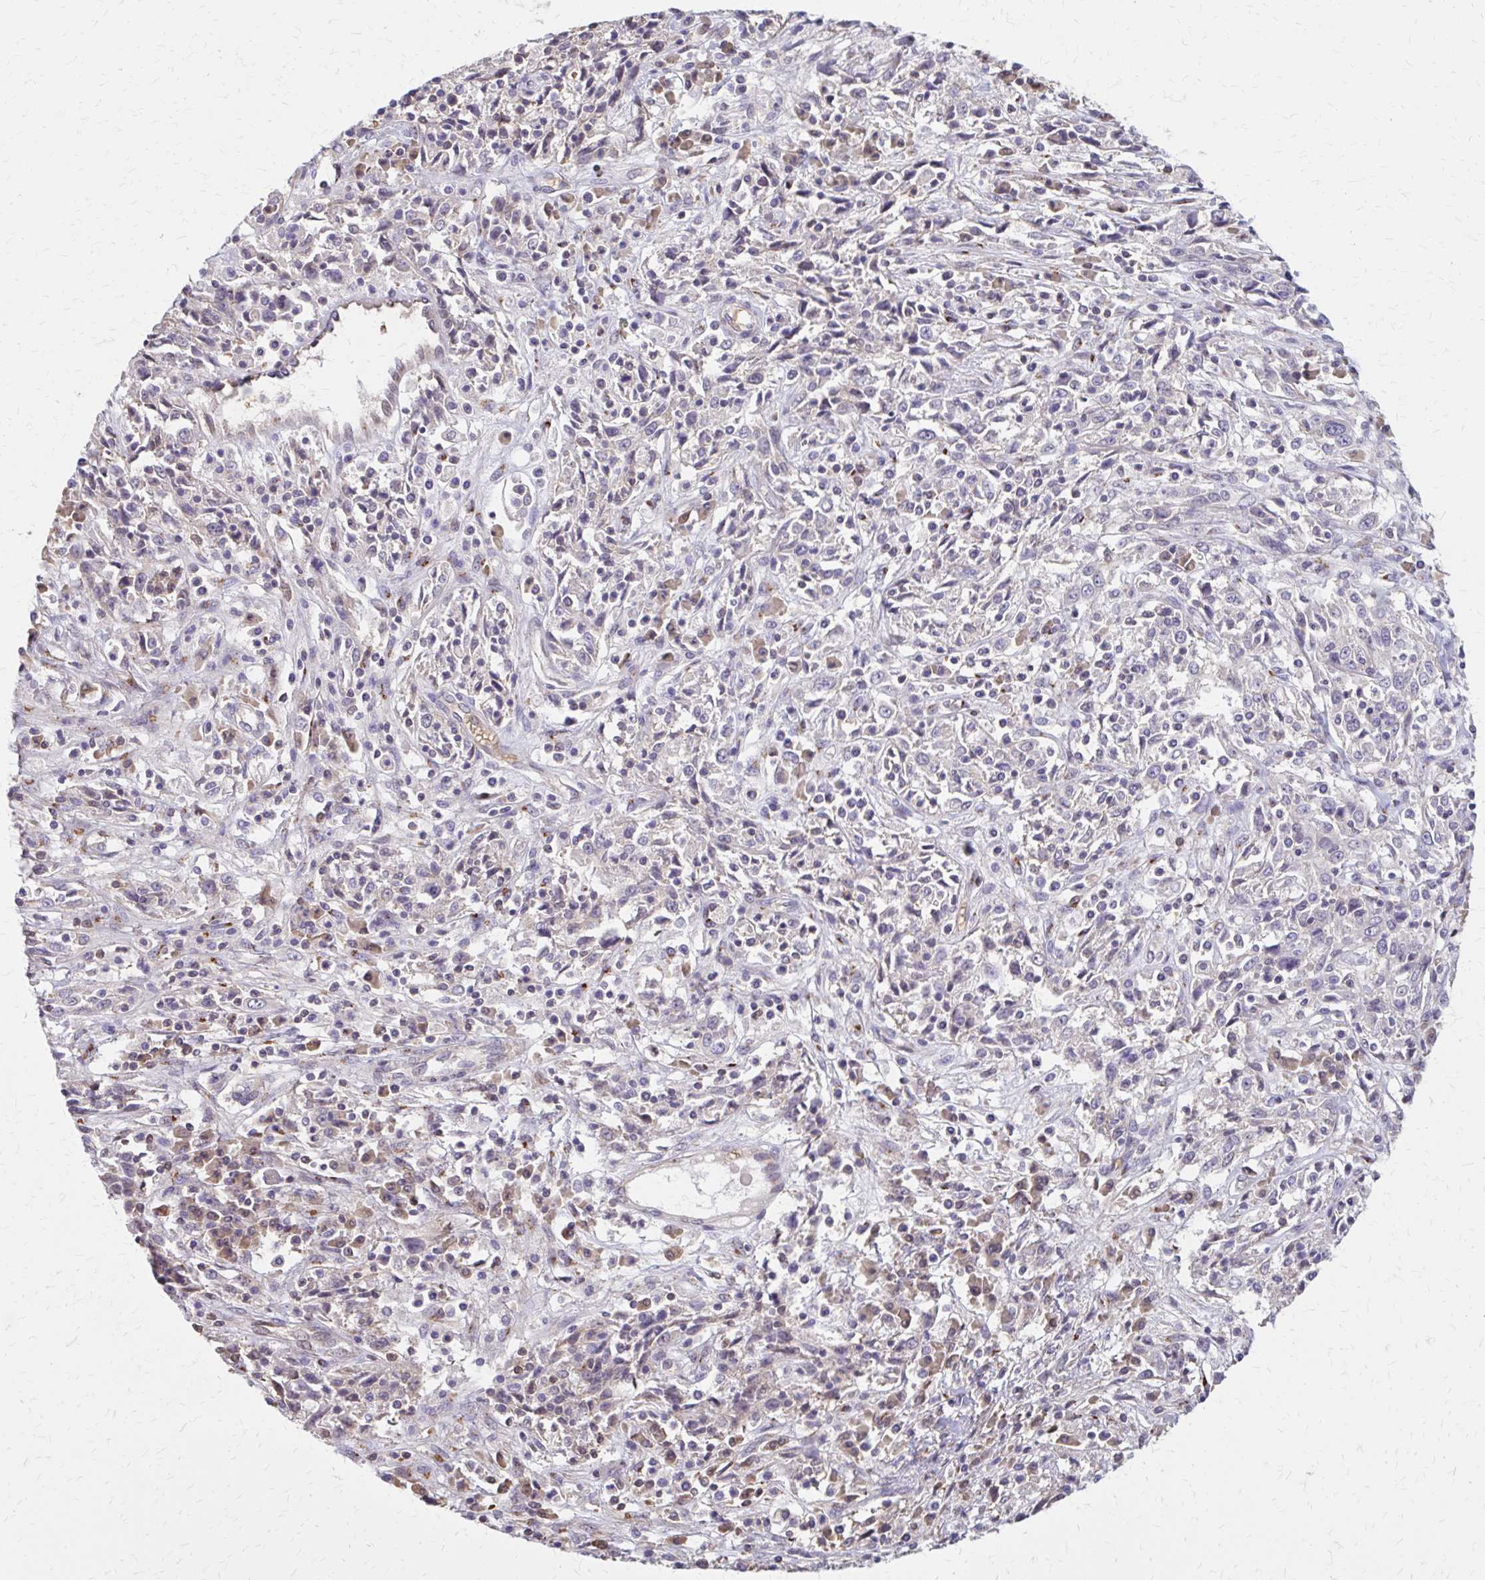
{"staining": {"intensity": "negative", "quantity": "none", "location": "none"}, "tissue": "cervical cancer", "cell_type": "Tumor cells", "image_type": "cancer", "snomed": [{"axis": "morphology", "description": "Adenocarcinoma, NOS"}, {"axis": "topography", "description": "Cervix"}], "caption": "Immunohistochemistry of human cervical cancer demonstrates no expression in tumor cells. (DAB (3,3'-diaminobenzidine) immunohistochemistry (IHC) visualized using brightfield microscopy, high magnification).", "gene": "IFI44L", "patient": {"sex": "female", "age": 40}}